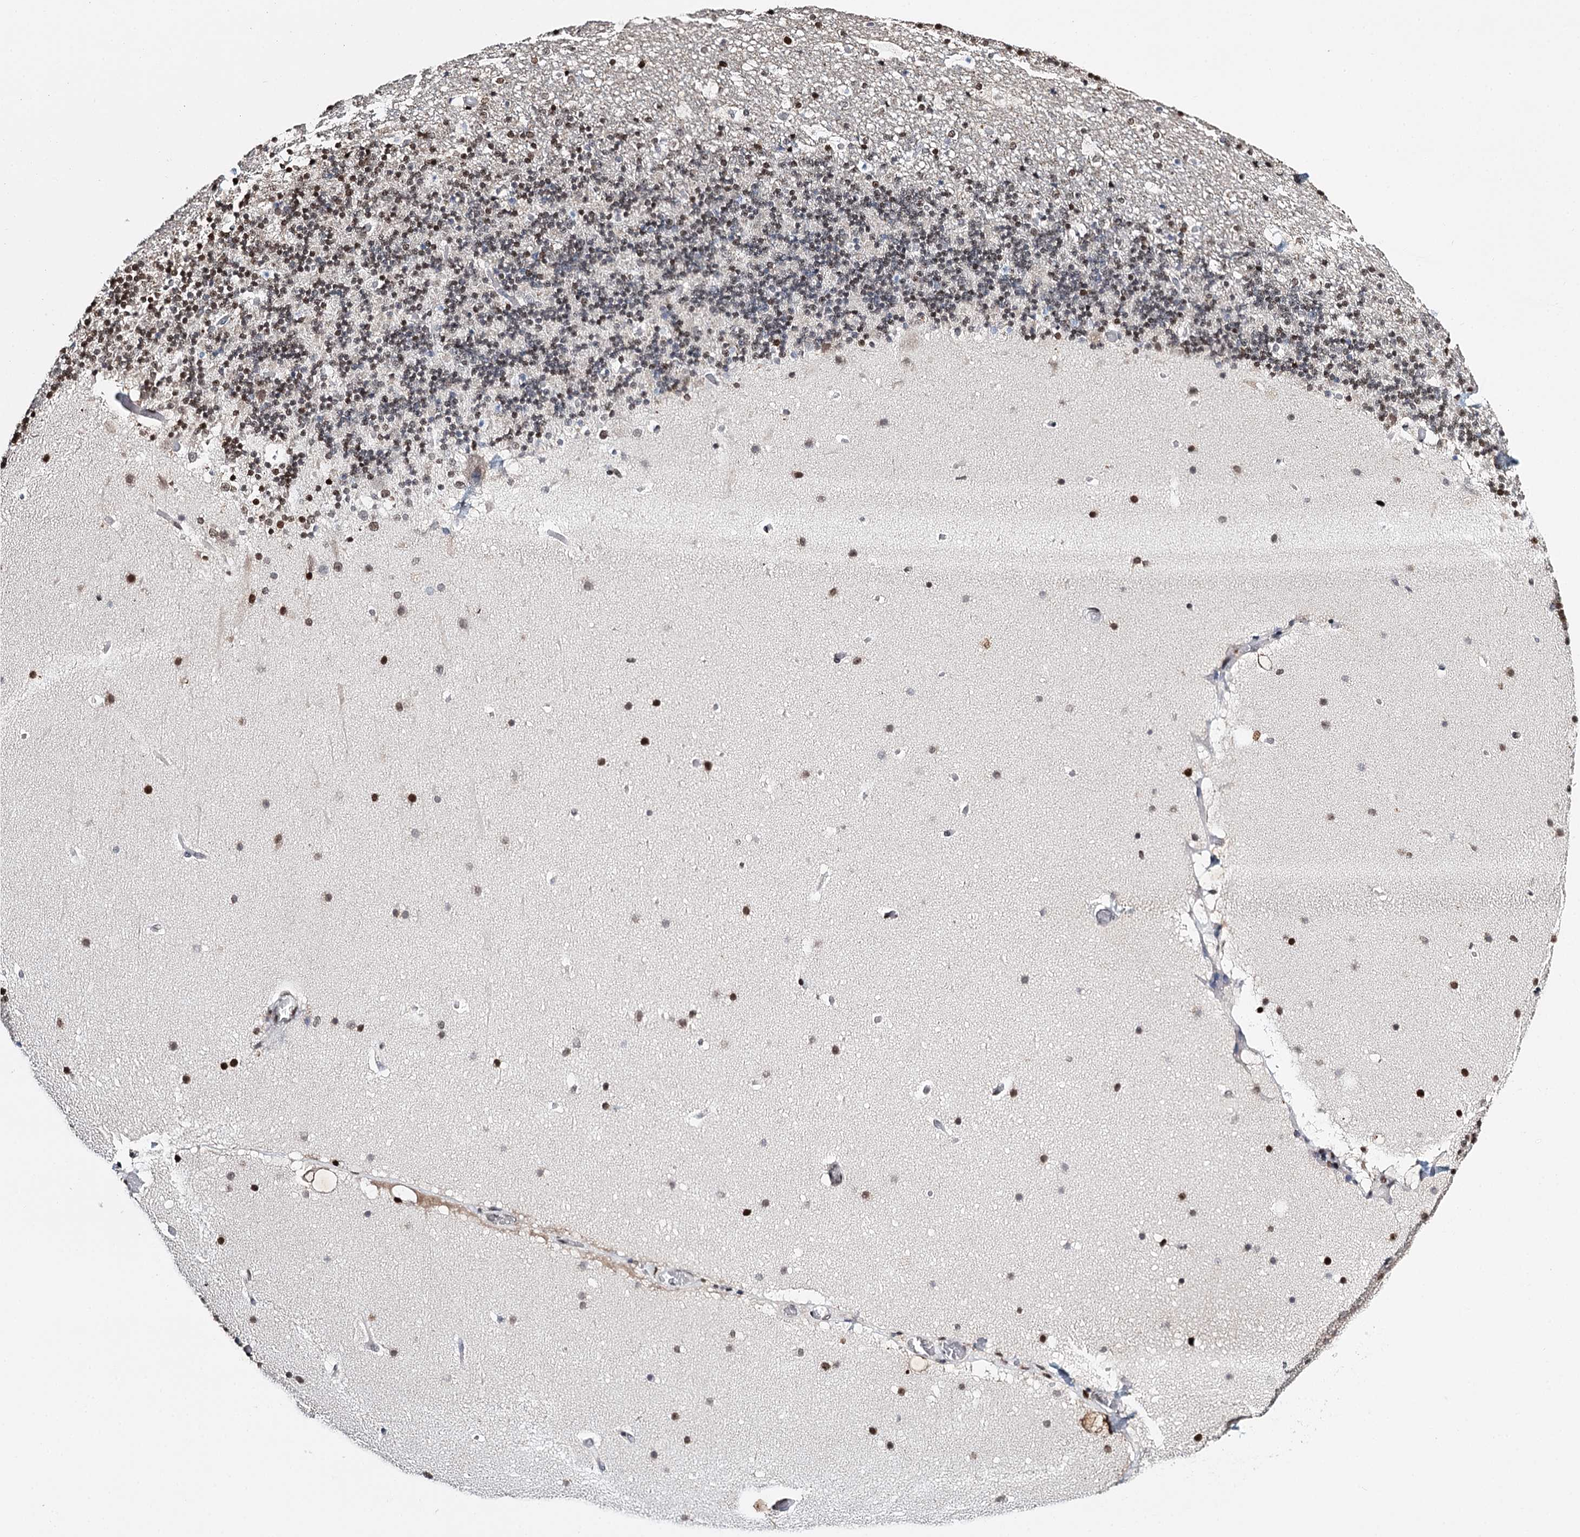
{"staining": {"intensity": "moderate", "quantity": "25%-75%", "location": "nuclear"}, "tissue": "cerebellum", "cell_type": "Cells in granular layer", "image_type": "normal", "snomed": [{"axis": "morphology", "description": "Normal tissue, NOS"}, {"axis": "topography", "description": "Cerebellum"}], "caption": "Brown immunohistochemical staining in benign human cerebellum reveals moderate nuclear staining in about 25%-75% of cells in granular layer. The staining was performed using DAB (3,3'-diaminobenzidine) to visualize the protein expression in brown, while the nuclei were stained in blue with hematoxylin (Magnification: 20x).", "gene": "RPS27A", "patient": {"sex": "male", "age": 57}}